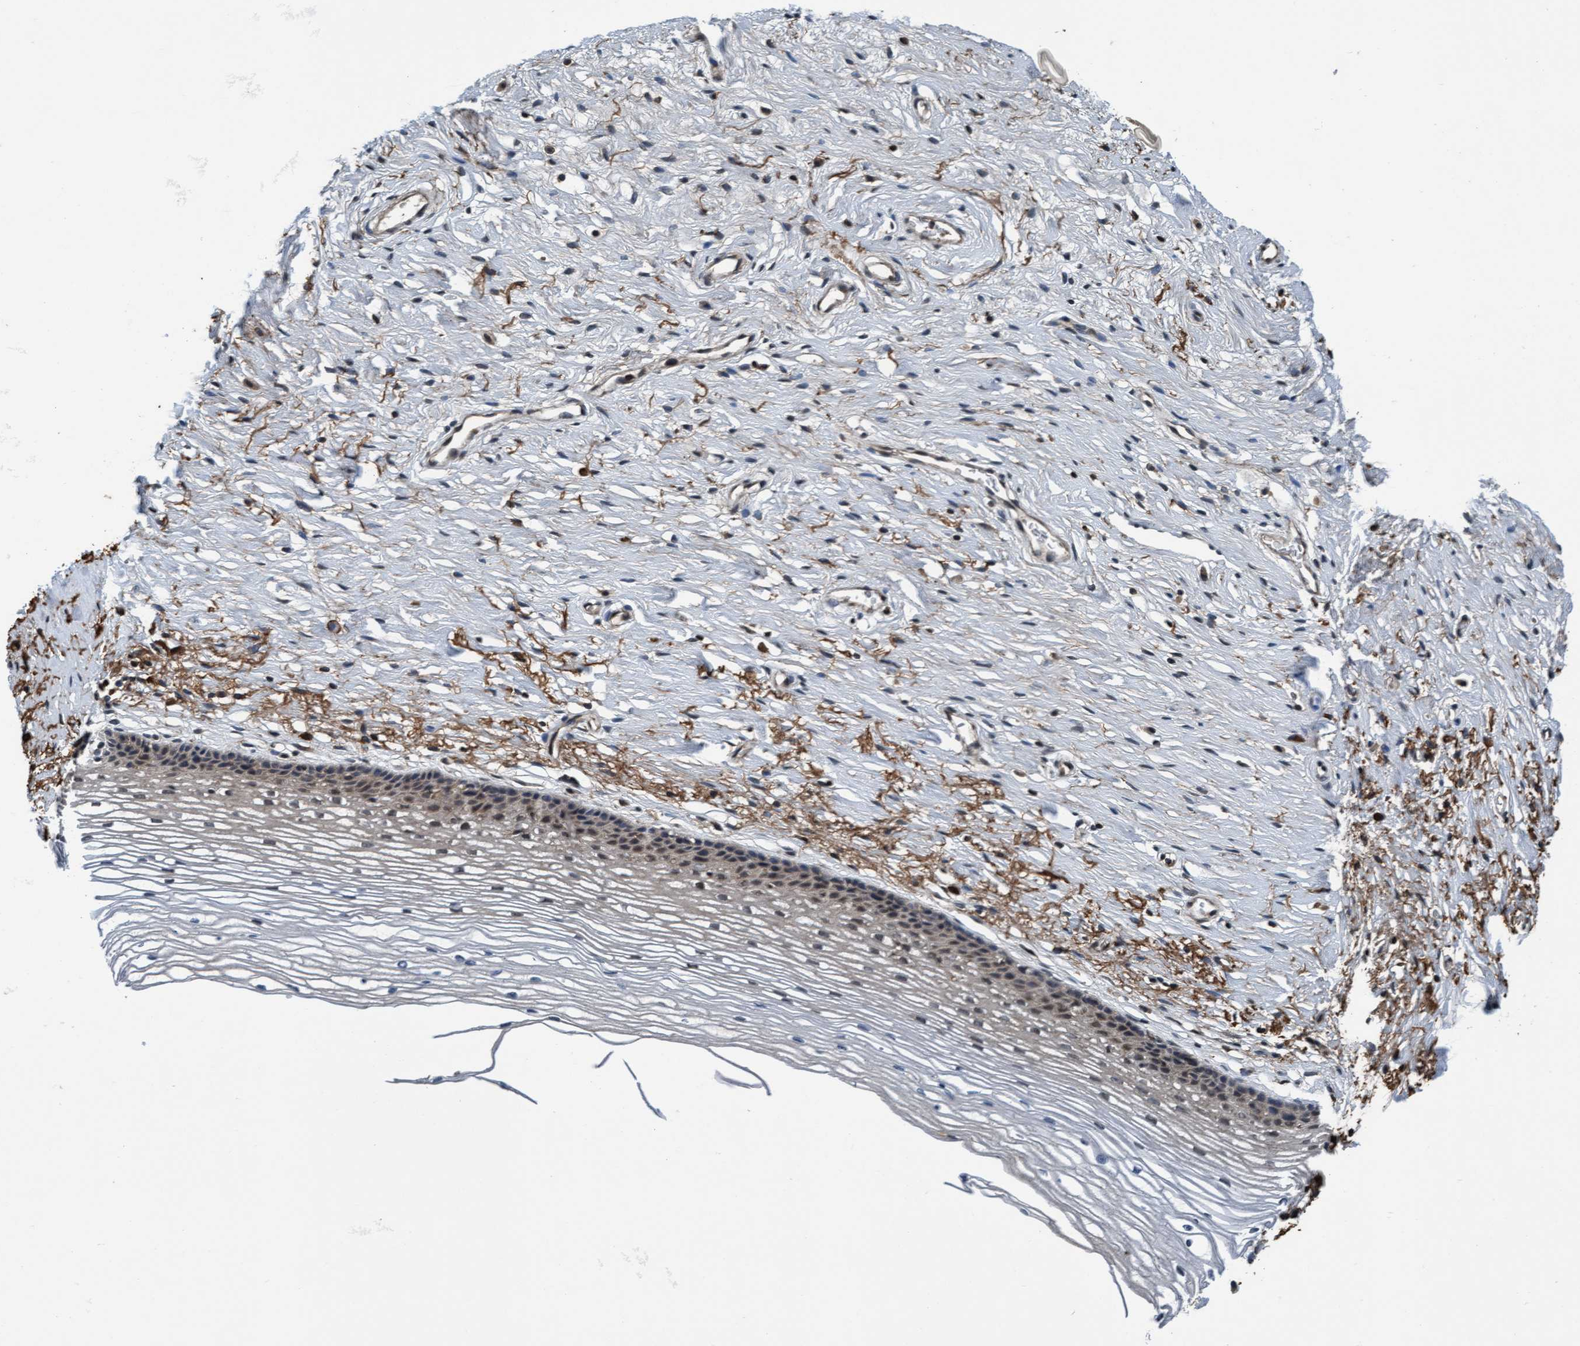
{"staining": {"intensity": "moderate", "quantity": ">75%", "location": "cytoplasmic/membranous"}, "tissue": "cervix", "cell_type": "Glandular cells", "image_type": "normal", "snomed": [{"axis": "morphology", "description": "Normal tissue, NOS"}, {"axis": "topography", "description": "Cervix"}], "caption": "Glandular cells demonstrate moderate cytoplasmic/membranous staining in about >75% of cells in unremarkable cervix.", "gene": "WASF1", "patient": {"sex": "female", "age": 77}}